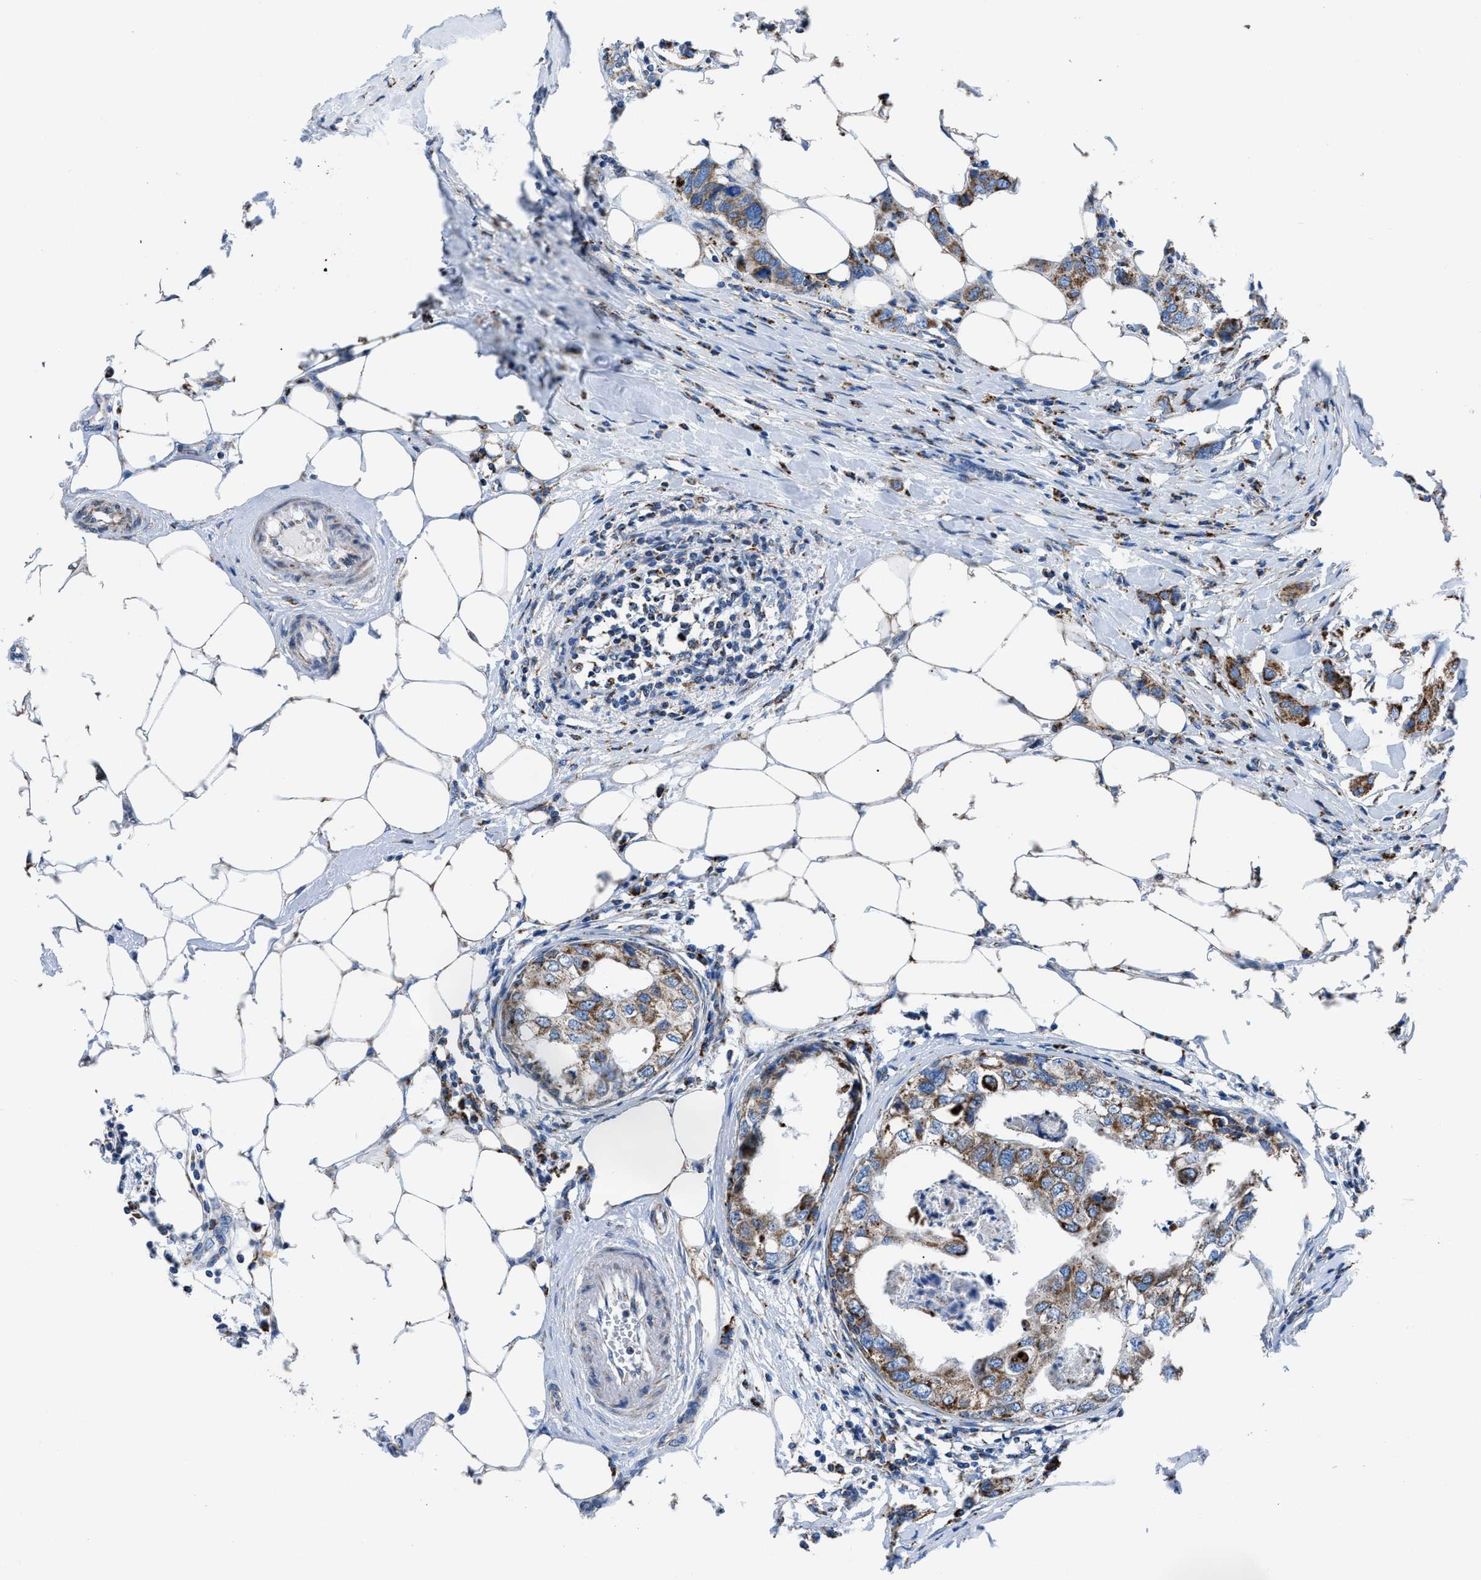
{"staining": {"intensity": "moderate", "quantity": ">75%", "location": "cytoplasmic/membranous"}, "tissue": "breast cancer", "cell_type": "Tumor cells", "image_type": "cancer", "snomed": [{"axis": "morphology", "description": "Duct carcinoma"}, {"axis": "topography", "description": "Breast"}], "caption": "Immunohistochemistry (IHC) of breast cancer (intraductal carcinoma) shows medium levels of moderate cytoplasmic/membranous staining in about >75% of tumor cells. (Brightfield microscopy of DAB IHC at high magnification).", "gene": "ZDHHC3", "patient": {"sex": "female", "age": 50}}